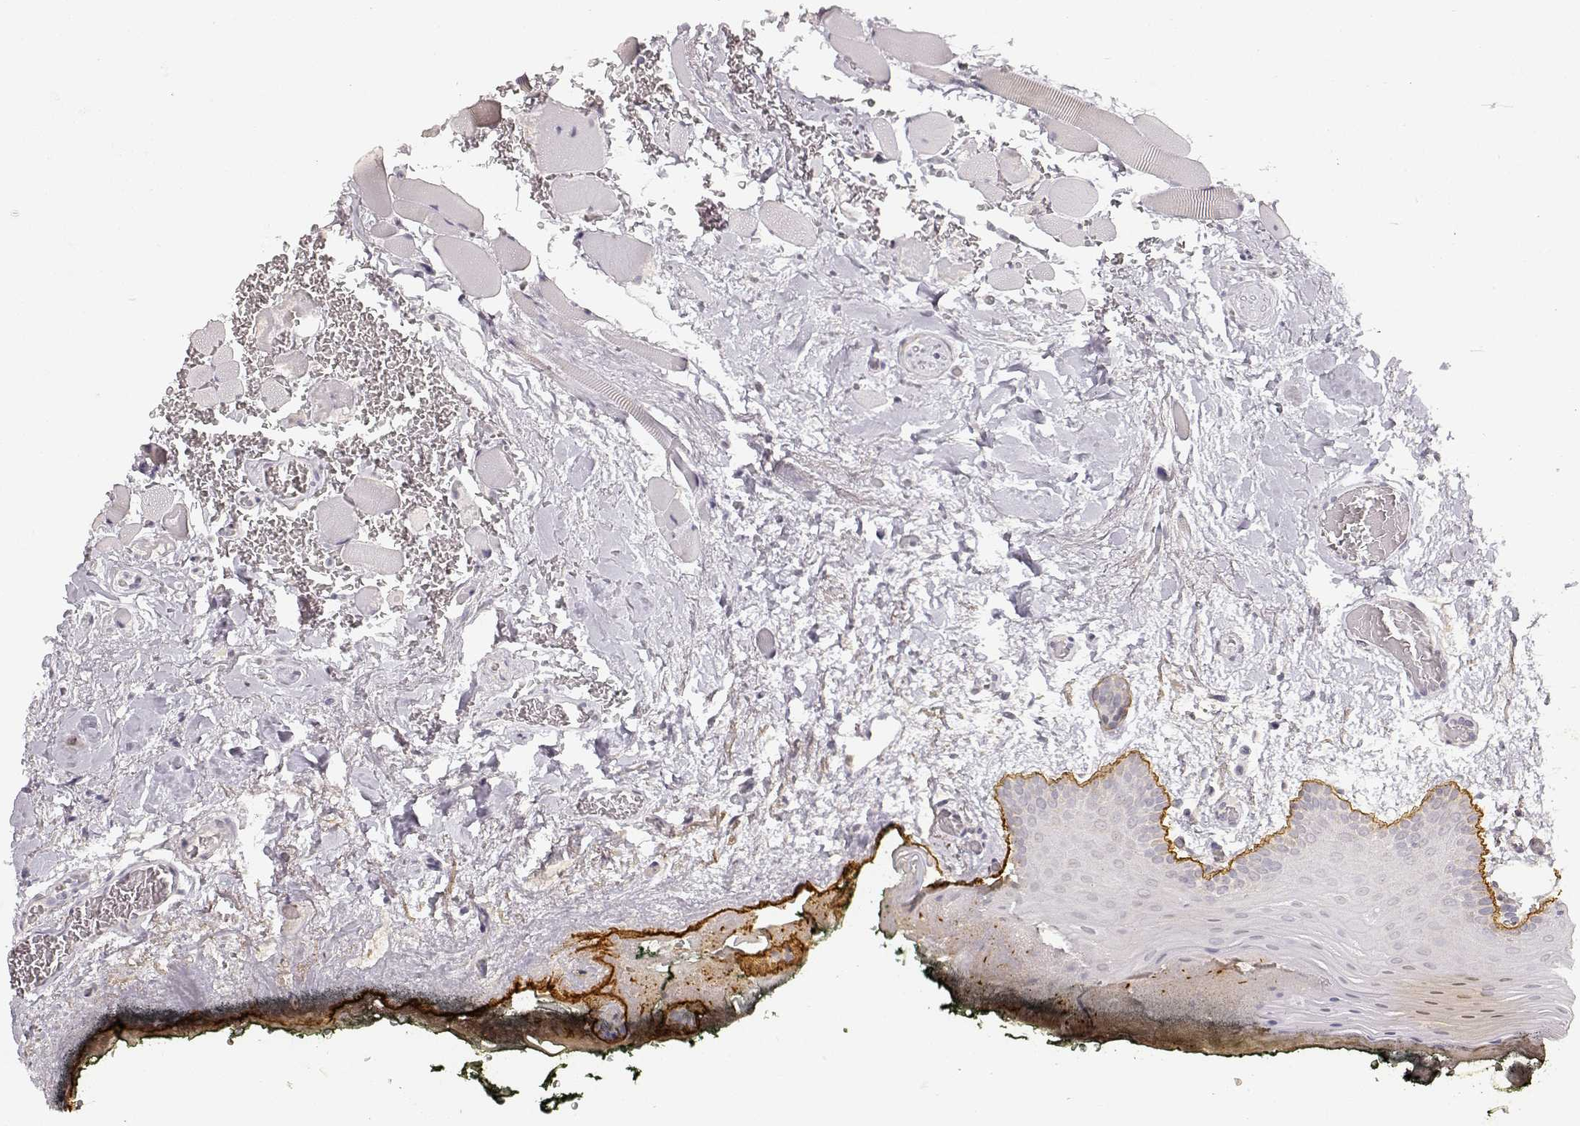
{"staining": {"intensity": "negative", "quantity": "none", "location": "none"}, "tissue": "oral mucosa", "cell_type": "Squamous epithelial cells", "image_type": "normal", "snomed": [{"axis": "morphology", "description": "Normal tissue, NOS"}, {"axis": "topography", "description": "Oral tissue"}, {"axis": "topography", "description": "Head-Neck"}], "caption": "A high-resolution image shows immunohistochemistry (IHC) staining of benign oral mucosa, which exhibits no significant expression in squamous epithelial cells.", "gene": "LAMC2", "patient": {"sex": "male", "age": 65}}